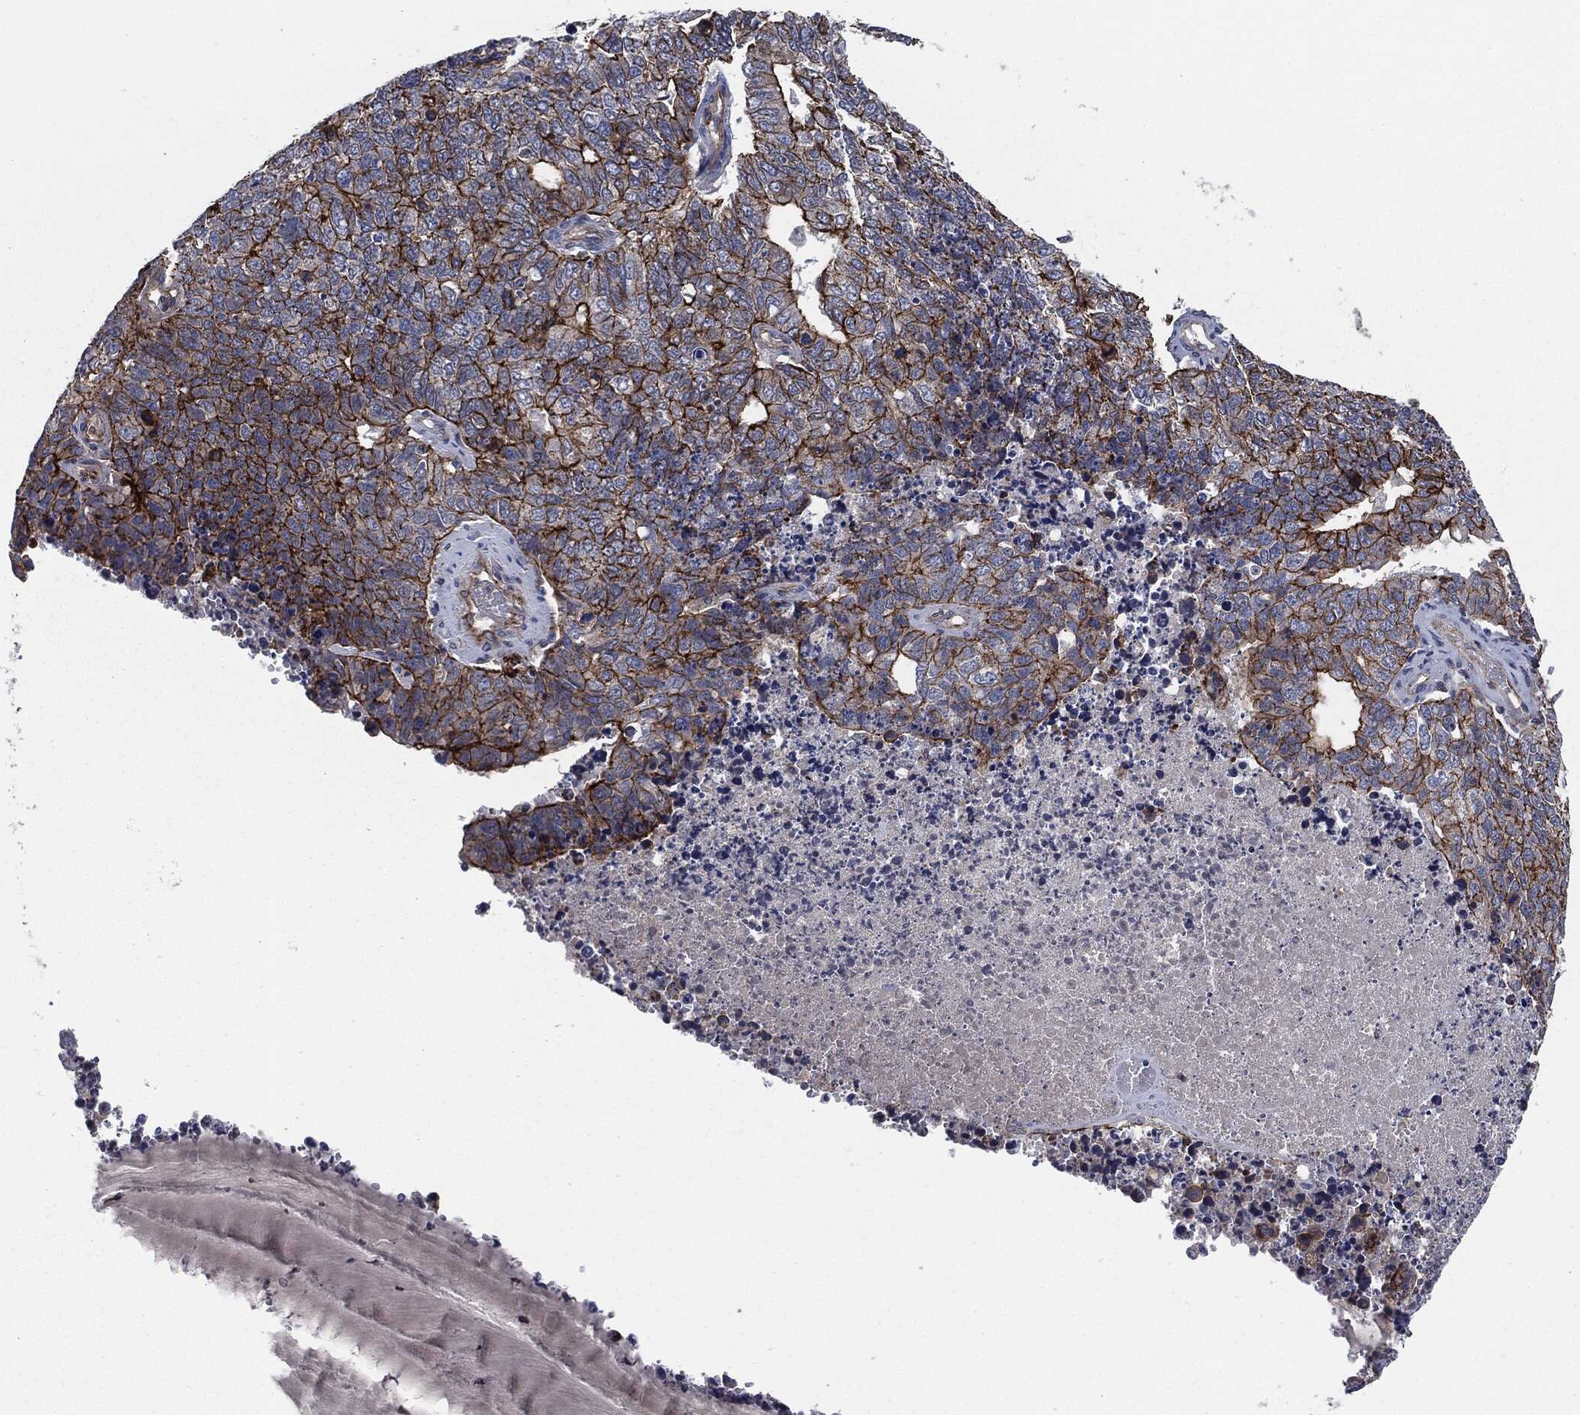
{"staining": {"intensity": "strong", "quantity": "25%-75%", "location": "cytoplasmic/membranous"}, "tissue": "cervical cancer", "cell_type": "Tumor cells", "image_type": "cancer", "snomed": [{"axis": "morphology", "description": "Squamous cell carcinoma, NOS"}, {"axis": "topography", "description": "Cervix"}], "caption": "Strong cytoplasmic/membranous staining is seen in approximately 25%-75% of tumor cells in cervical cancer (squamous cell carcinoma). (DAB (3,3'-diaminobenzidine) IHC, brown staining for protein, blue staining for nuclei).", "gene": "SVIL", "patient": {"sex": "female", "age": 63}}